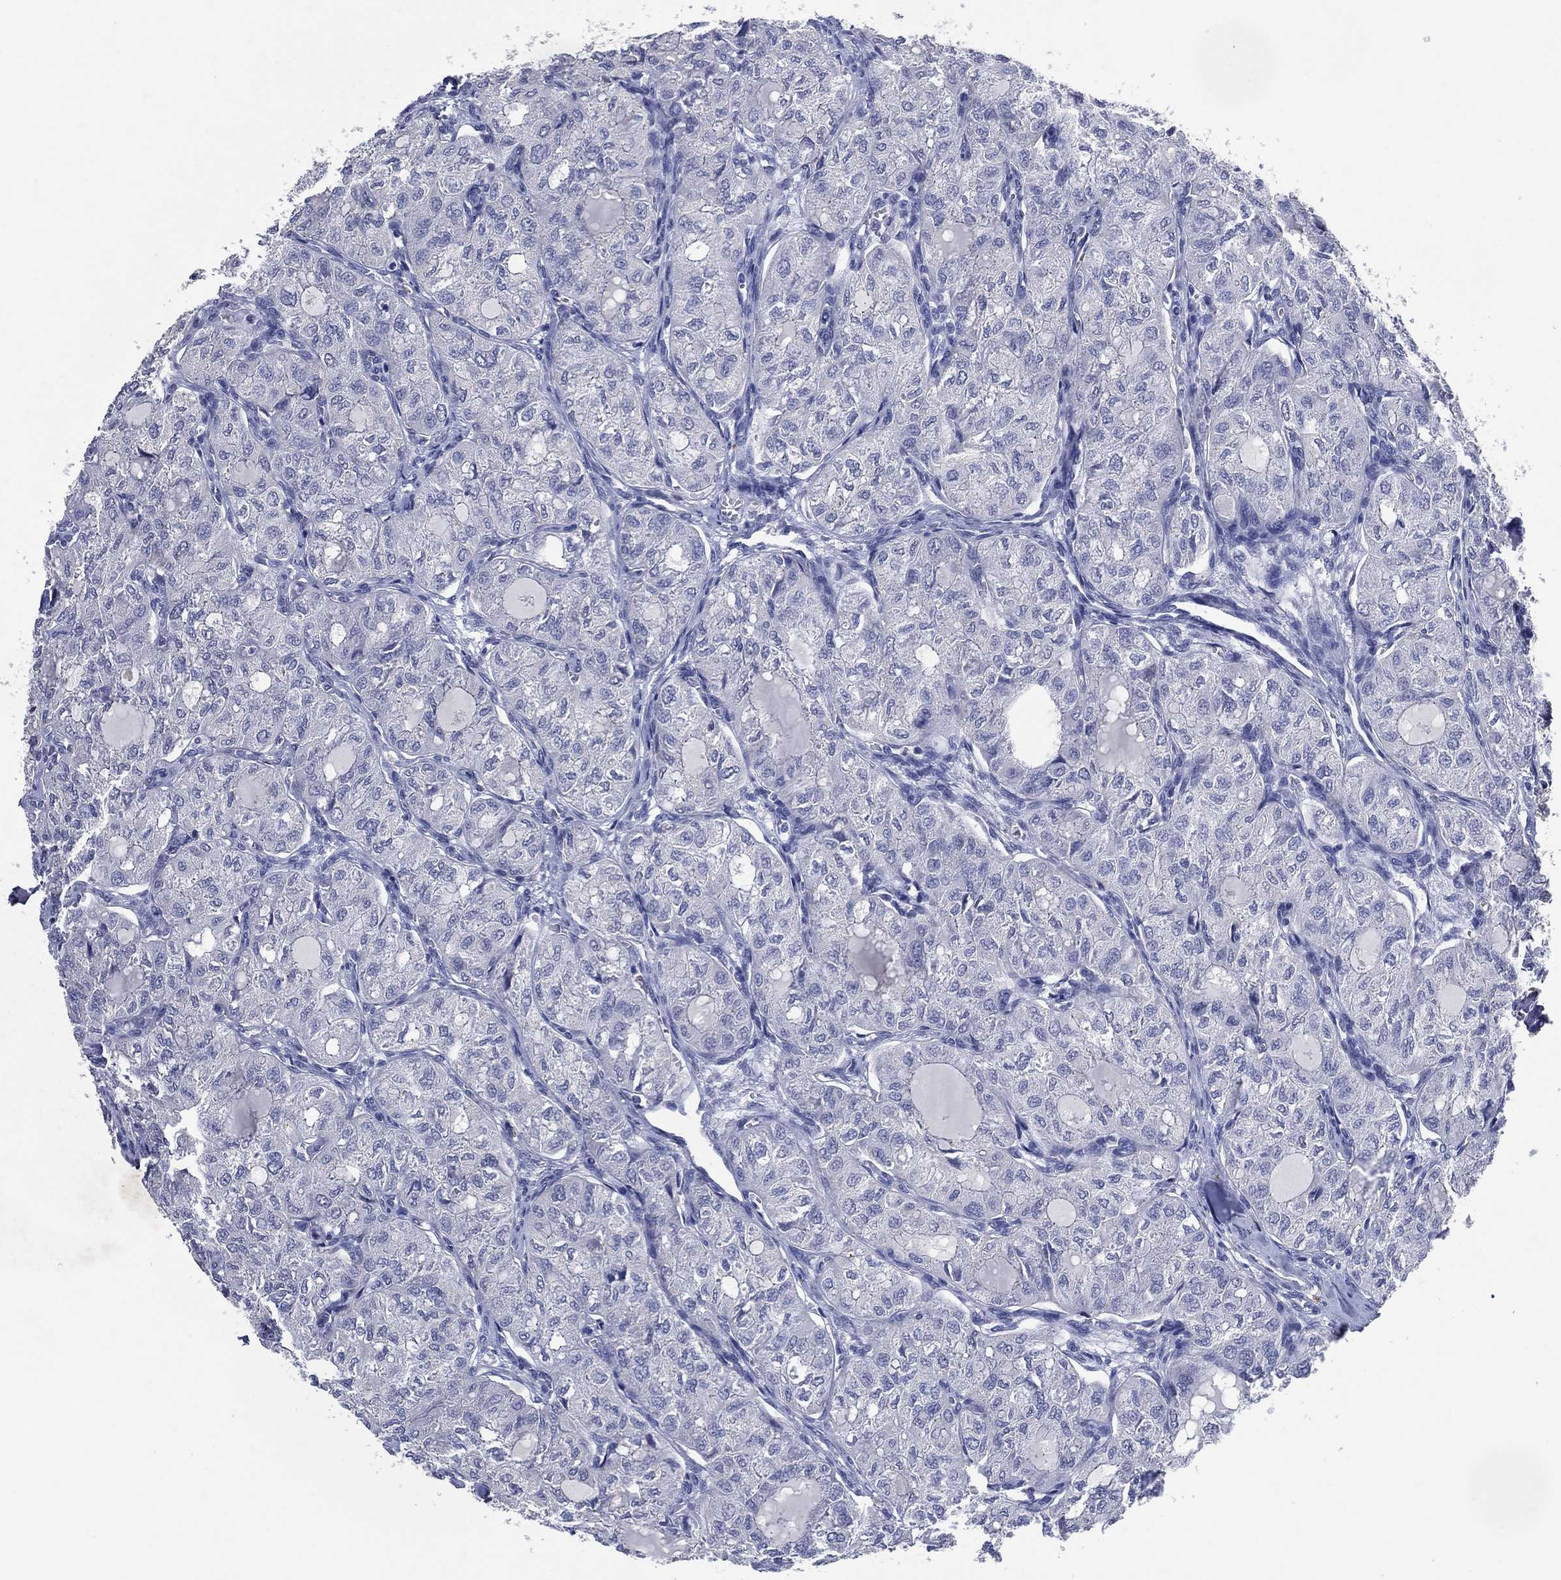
{"staining": {"intensity": "negative", "quantity": "none", "location": "none"}, "tissue": "thyroid cancer", "cell_type": "Tumor cells", "image_type": "cancer", "snomed": [{"axis": "morphology", "description": "Follicular adenoma carcinoma, NOS"}, {"axis": "topography", "description": "Thyroid gland"}], "caption": "Immunohistochemistry of follicular adenoma carcinoma (thyroid) reveals no expression in tumor cells.", "gene": "FSCN2", "patient": {"sex": "male", "age": 75}}